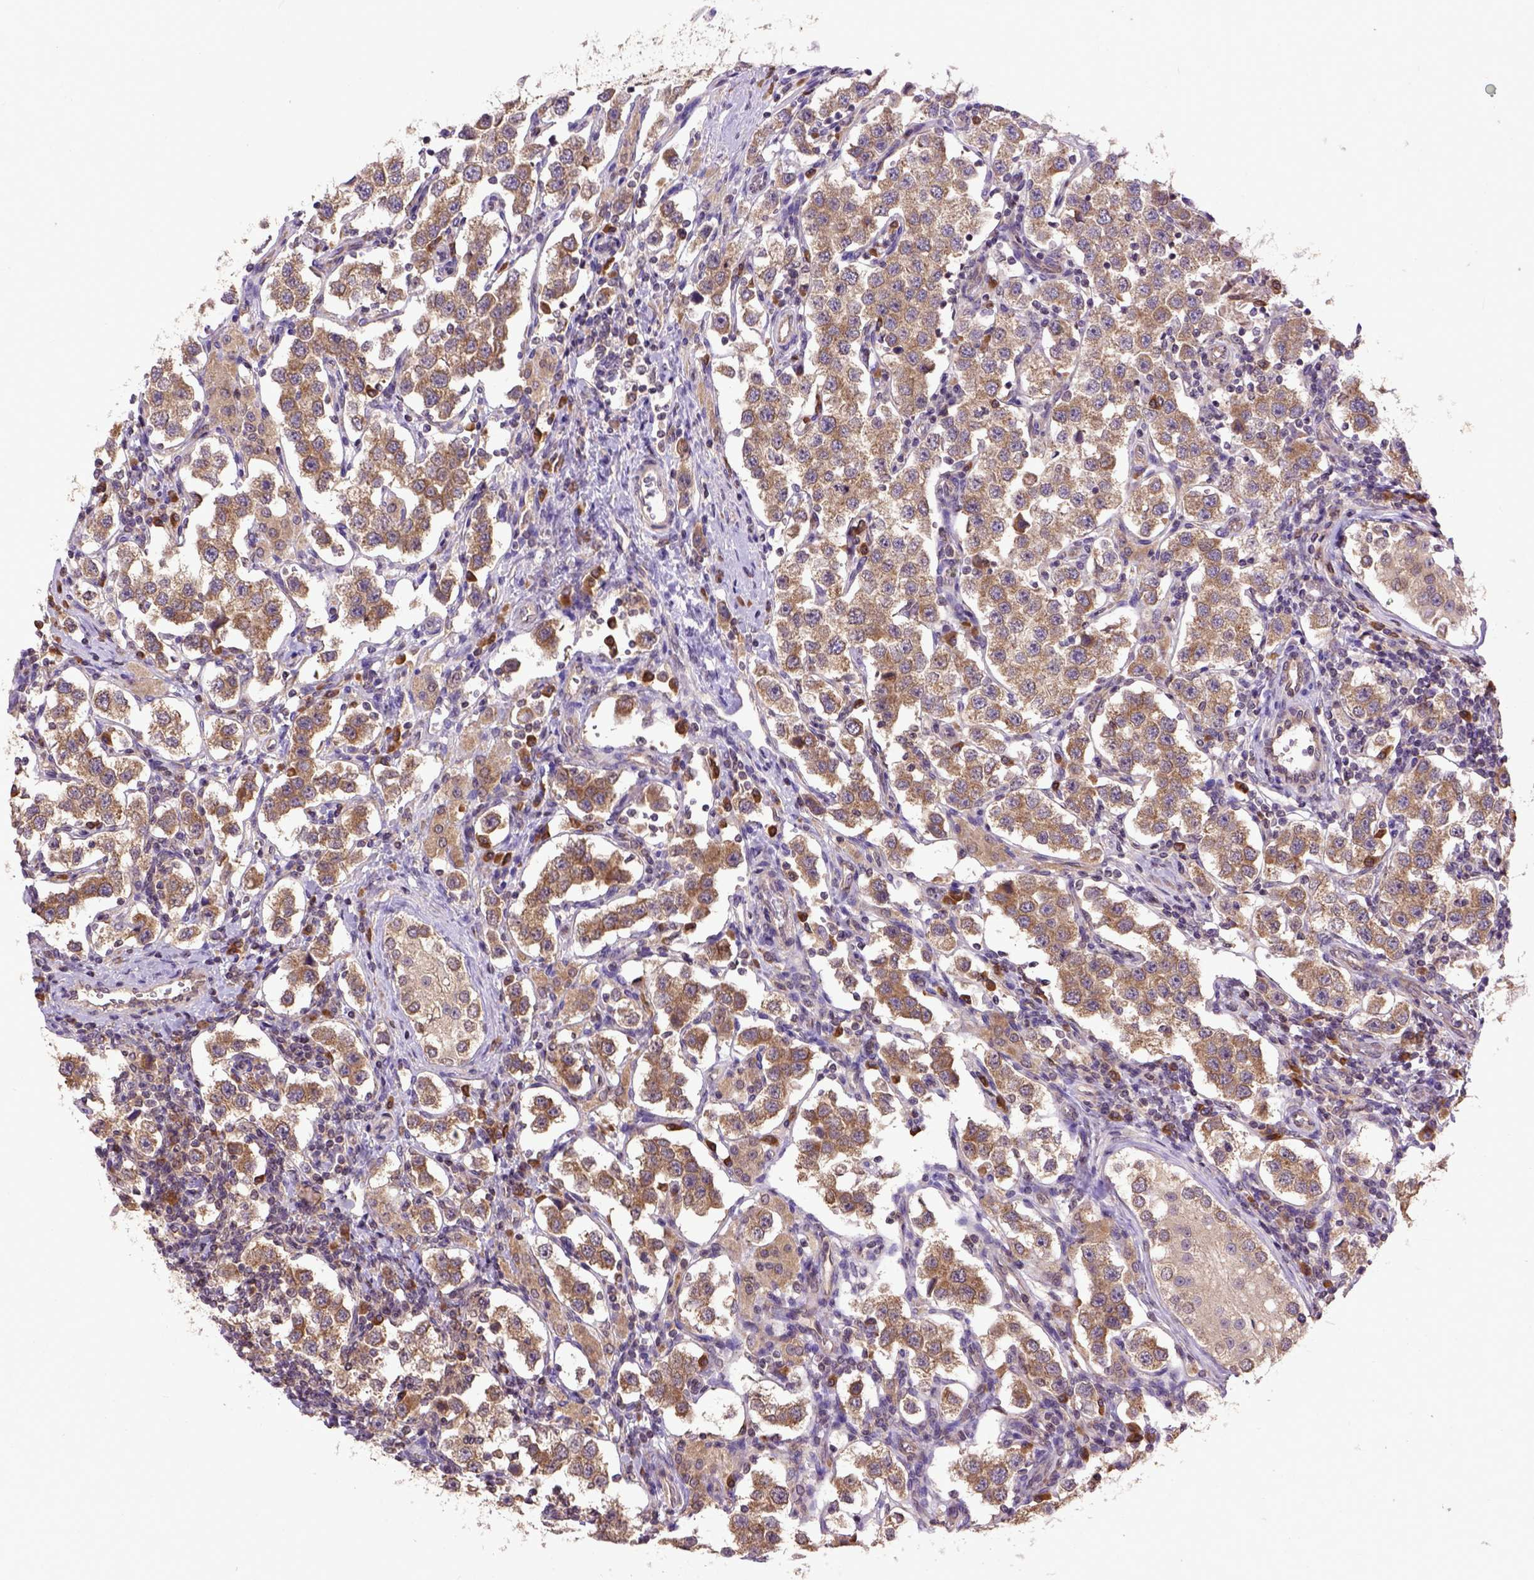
{"staining": {"intensity": "moderate", "quantity": ">75%", "location": "cytoplasmic/membranous"}, "tissue": "testis cancer", "cell_type": "Tumor cells", "image_type": "cancer", "snomed": [{"axis": "morphology", "description": "Seminoma, NOS"}, {"axis": "topography", "description": "Testis"}], "caption": "Protein expression analysis of testis seminoma exhibits moderate cytoplasmic/membranous staining in approximately >75% of tumor cells.", "gene": "ARL1", "patient": {"sex": "male", "age": 37}}